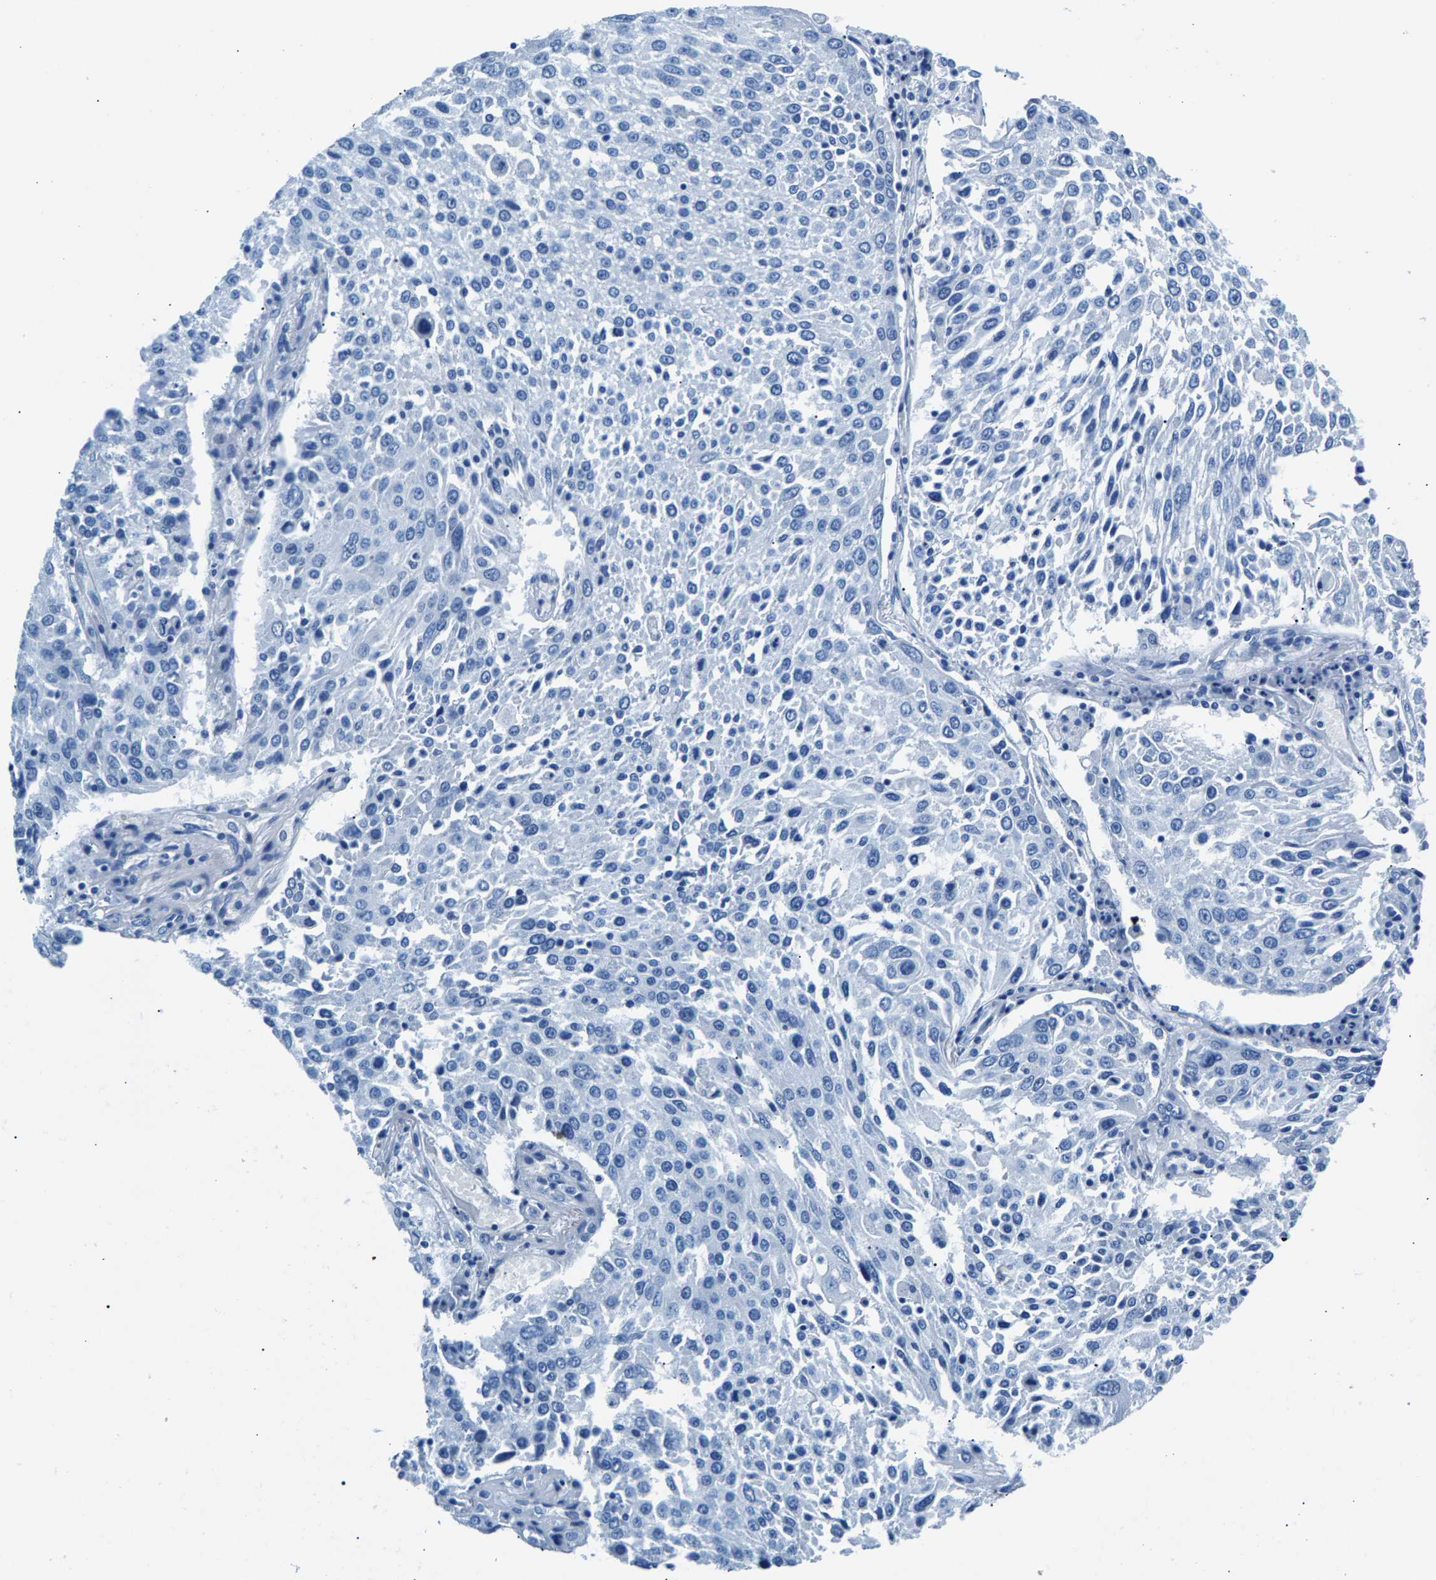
{"staining": {"intensity": "negative", "quantity": "none", "location": "none"}, "tissue": "lung cancer", "cell_type": "Tumor cells", "image_type": "cancer", "snomed": [{"axis": "morphology", "description": "Squamous cell carcinoma, NOS"}, {"axis": "topography", "description": "Lung"}], "caption": "IHC photomicrograph of neoplastic tissue: lung squamous cell carcinoma stained with DAB (3,3'-diaminobenzidine) reveals no significant protein expression in tumor cells.", "gene": "CPS1", "patient": {"sex": "male", "age": 65}}